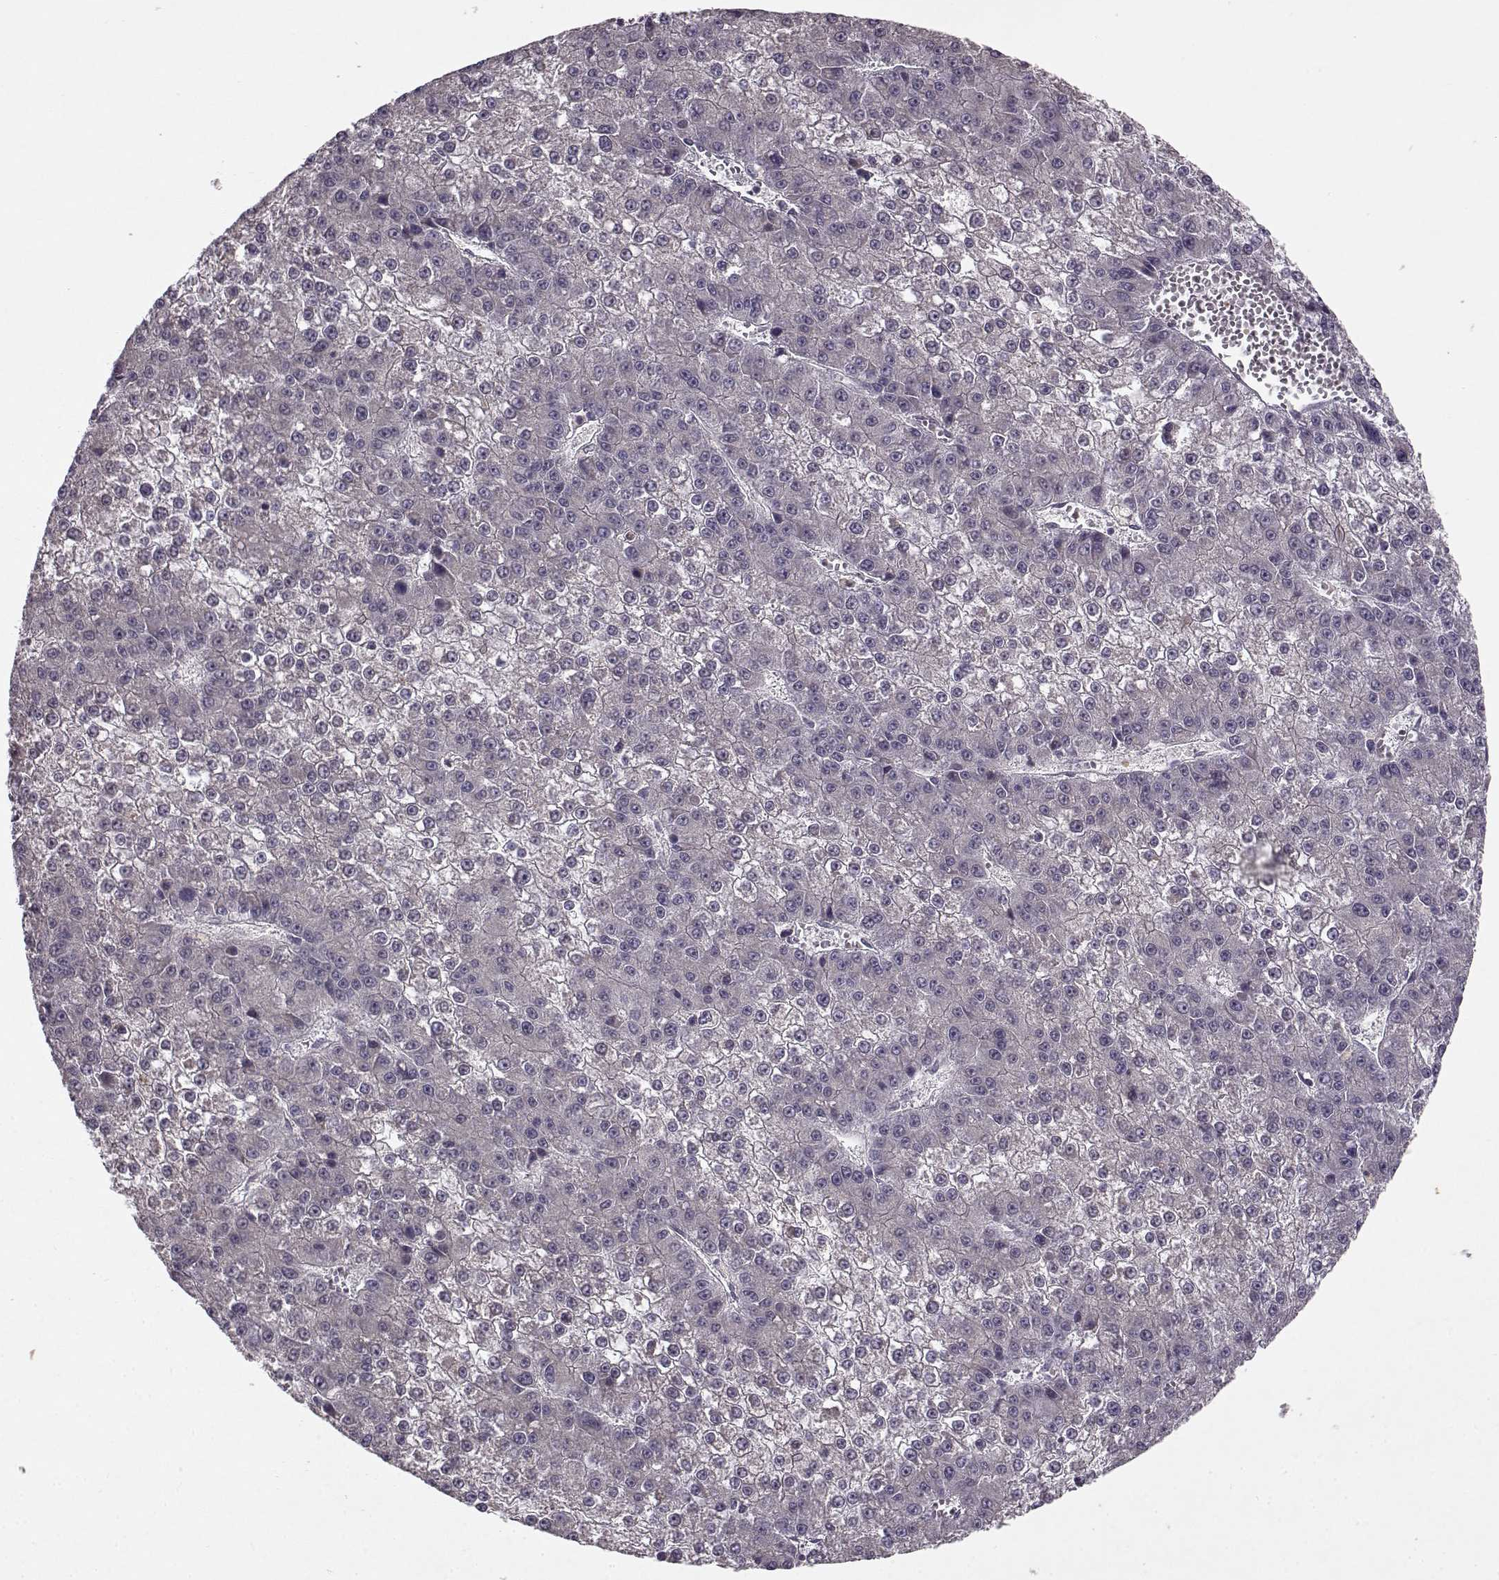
{"staining": {"intensity": "negative", "quantity": "none", "location": "none"}, "tissue": "liver cancer", "cell_type": "Tumor cells", "image_type": "cancer", "snomed": [{"axis": "morphology", "description": "Carcinoma, Hepatocellular, NOS"}, {"axis": "topography", "description": "Liver"}], "caption": "An immunohistochemistry histopathology image of hepatocellular carcinoma (liver) is shown. There is no staining in tumor cells of hepatocellular carcinoma (liver).", "gene": "BMX", "patient": {"sex": "female", "age": 73}}